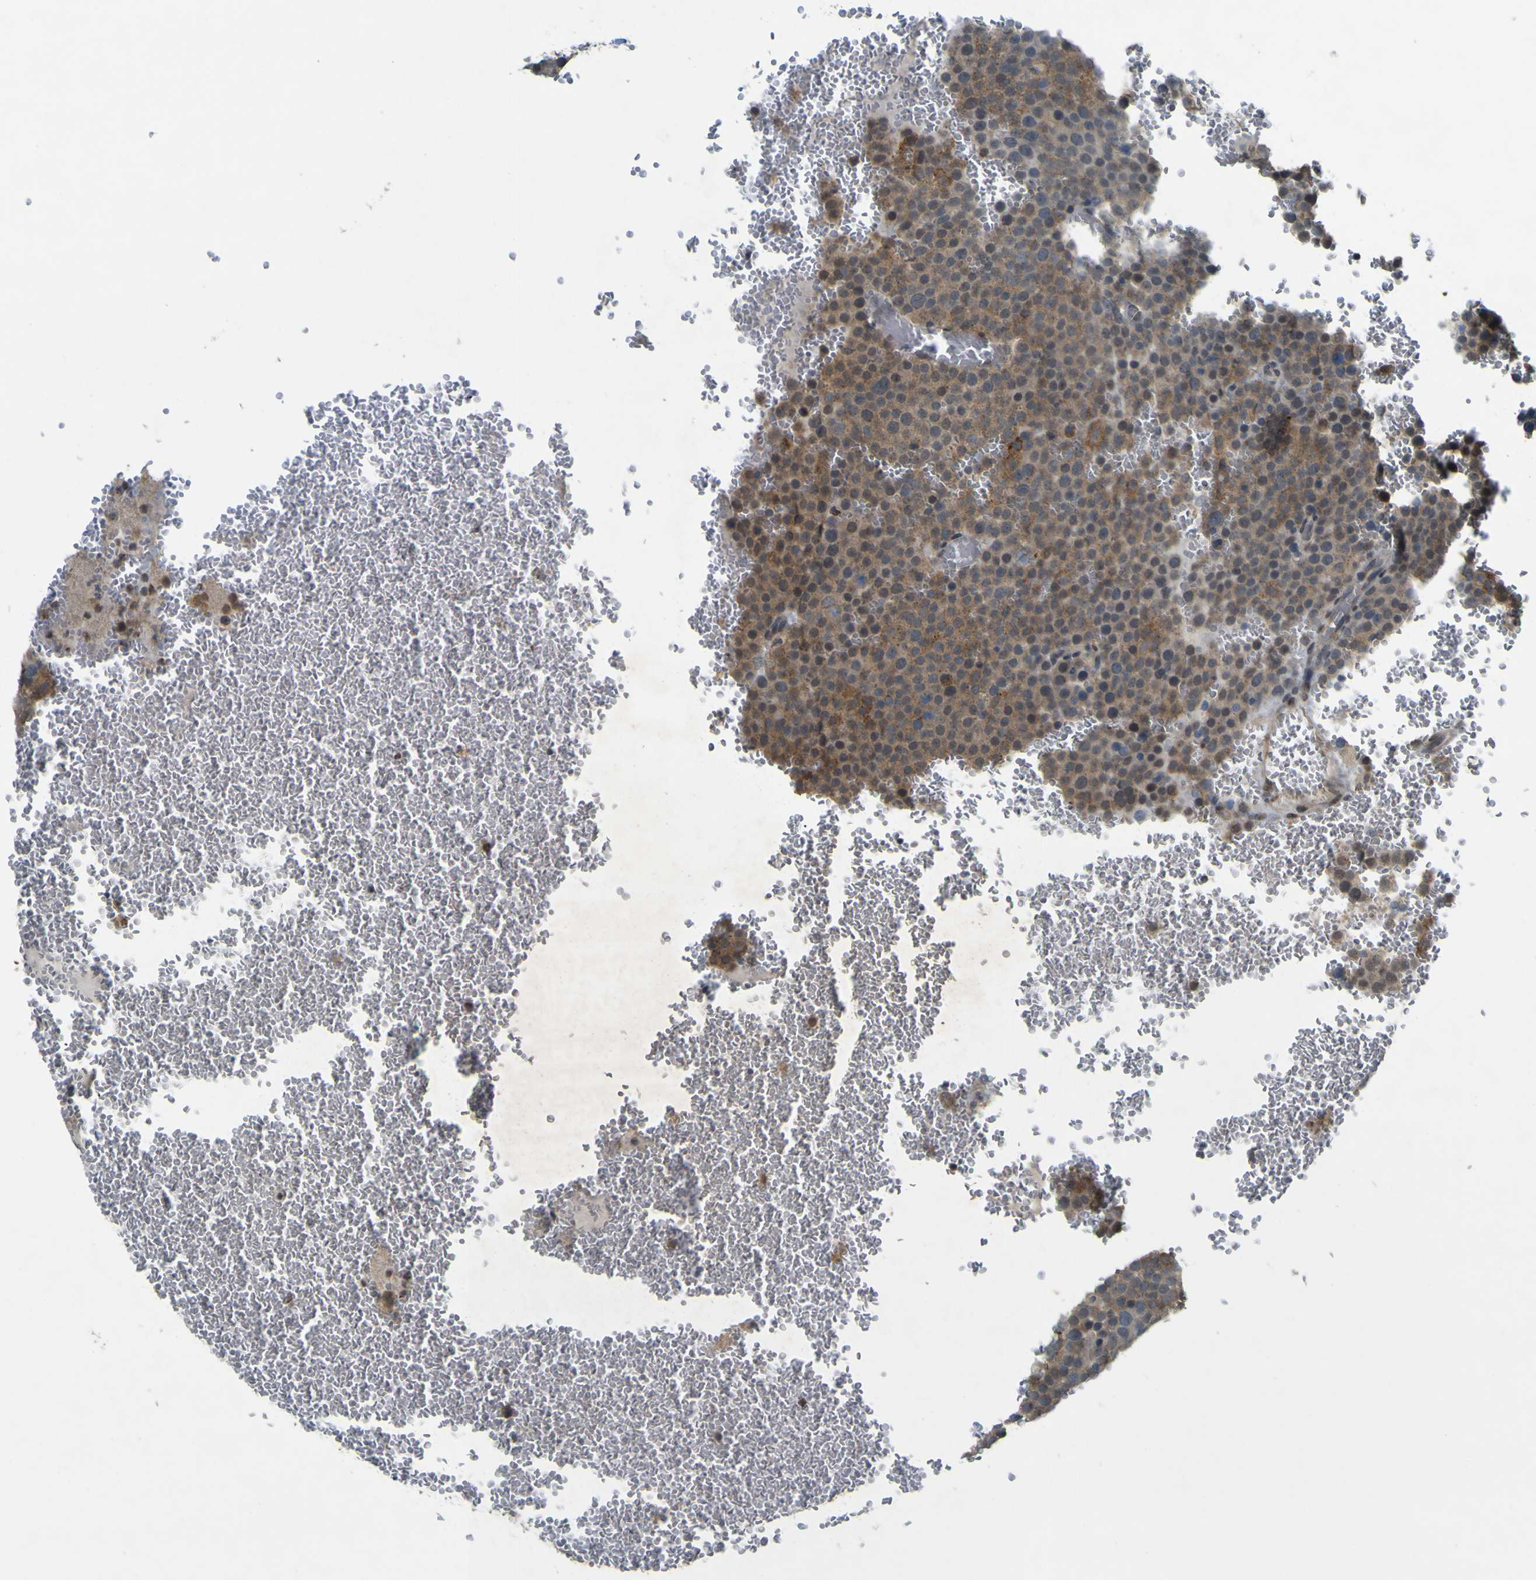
{"staining": {"intensity": "moderate", "quantity": "25%-75%", "location": "cytoplasmic/membranous"}, "tissue": "testis cancer", "cell_type": "Tumor cells", "image_type": "cancer", "snomed": [{"axis": "morphology", "description": "Seminoma, NOS"}, {"axis": "topography", "description": "Testis"}], "caption": "The image displays a brown stain indicating the presence of a protein in the cytoplasmic/membranous of tumor cells in testis cancer (seminoma).", "gene": "IGF2R", "patient": {"sex": "male", "age": 71}}